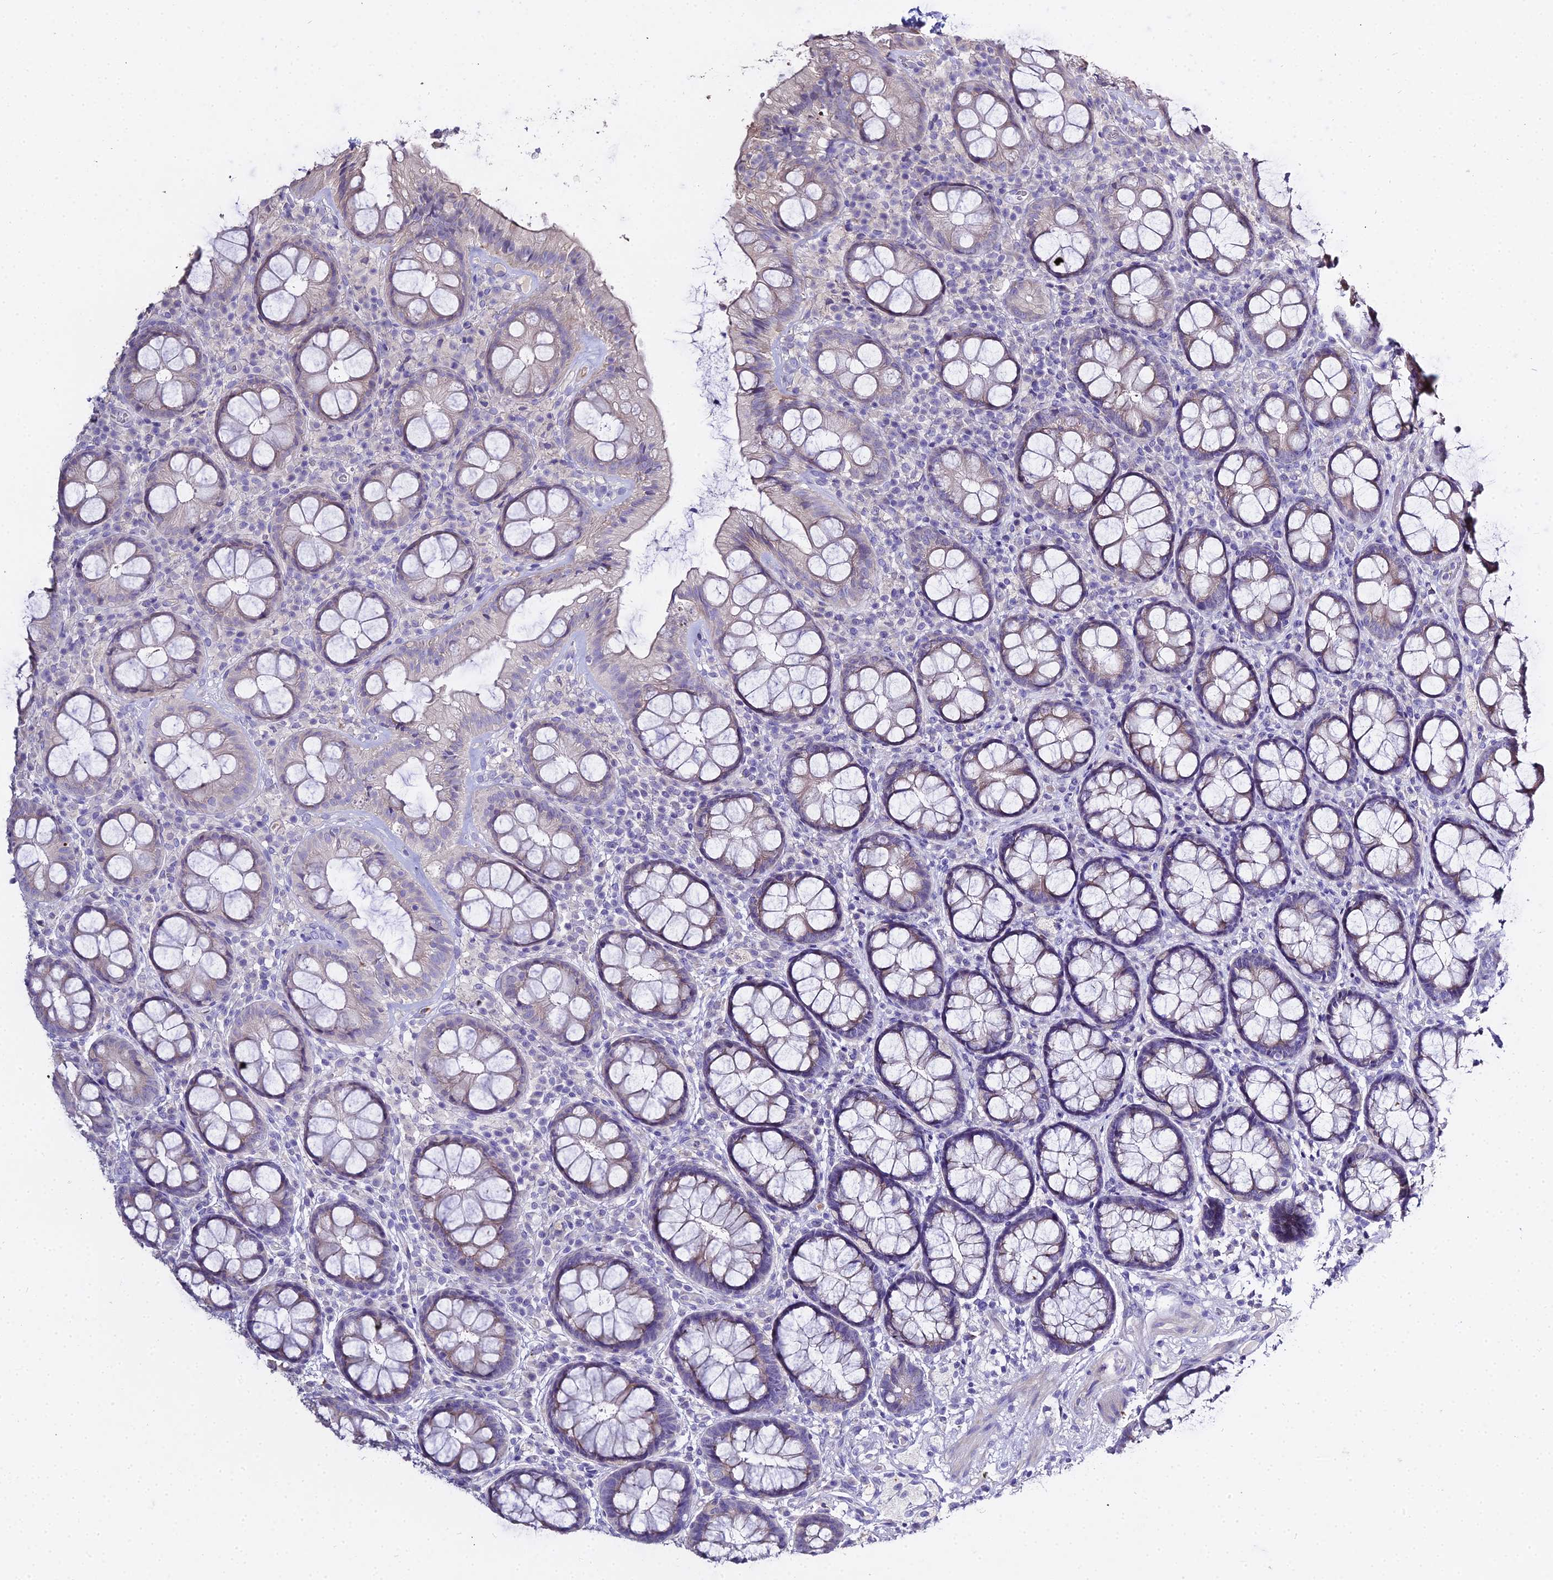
{"staining": {"intensity": "negative", "quantity": "none", "location": "none"}, "tissue": "rectum", "cell_type": "Glandular cells", "image_type": "normal", "snomed": [{"axis": "morphology", "description": "Normal tissue, NOS"}, {"axis": "topography", "description": "Rectum"}], "caption": "Histopathology image shows no significant protein staining in glandular cells of unremarkable rectum. (DAB (3,3'-diaminobenzidine) IHC visualized using brightfield microscopy, high magnification).", "gene": "GLYAT", "patient": {"sex": "male", "age": 83}}